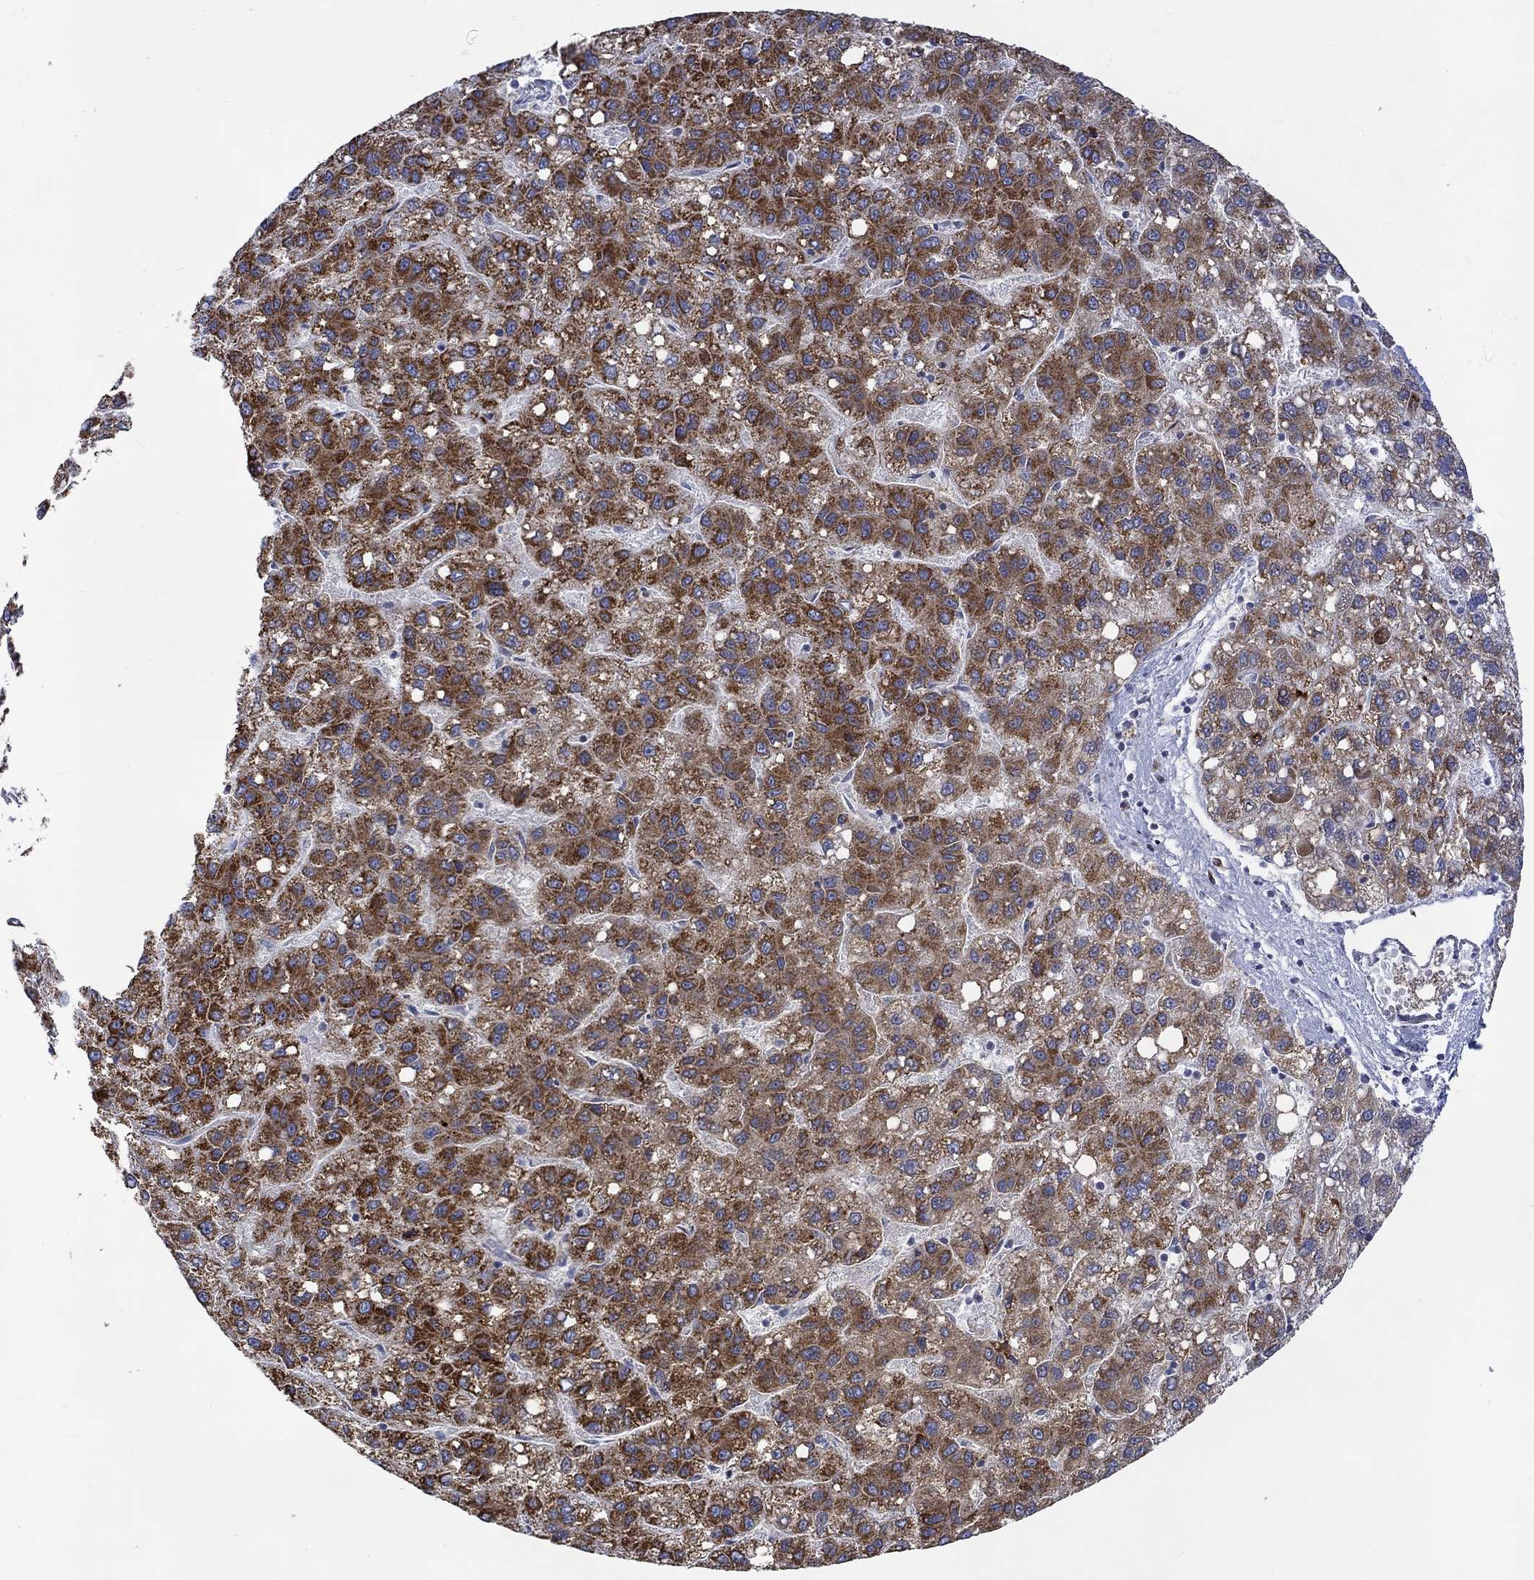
{"staining": {"intensity": "strong", "quantity": "25%-75%", "location": "cytoplasmic/membranous"}, "tissue": "liver cancer", "cell_type": "Tumor cells", "image_type": "cancer", "snomed": [{"axis": "morphology", "description": "Carcinoma, Hepatocellular, NOS"}, {"axis": "topography", "description": "Liver"}], "caption": "This histopathology image reveals liver hepatocellular carcinoma stained with IHC to label a protein in brown. The cytoplasmic/membranous of tumor cells show strong positivity for the protein. Nuclei are counter-stained blue.", "gene": "SLC48A1", "patient": {"sex": "female", "age": 82}}